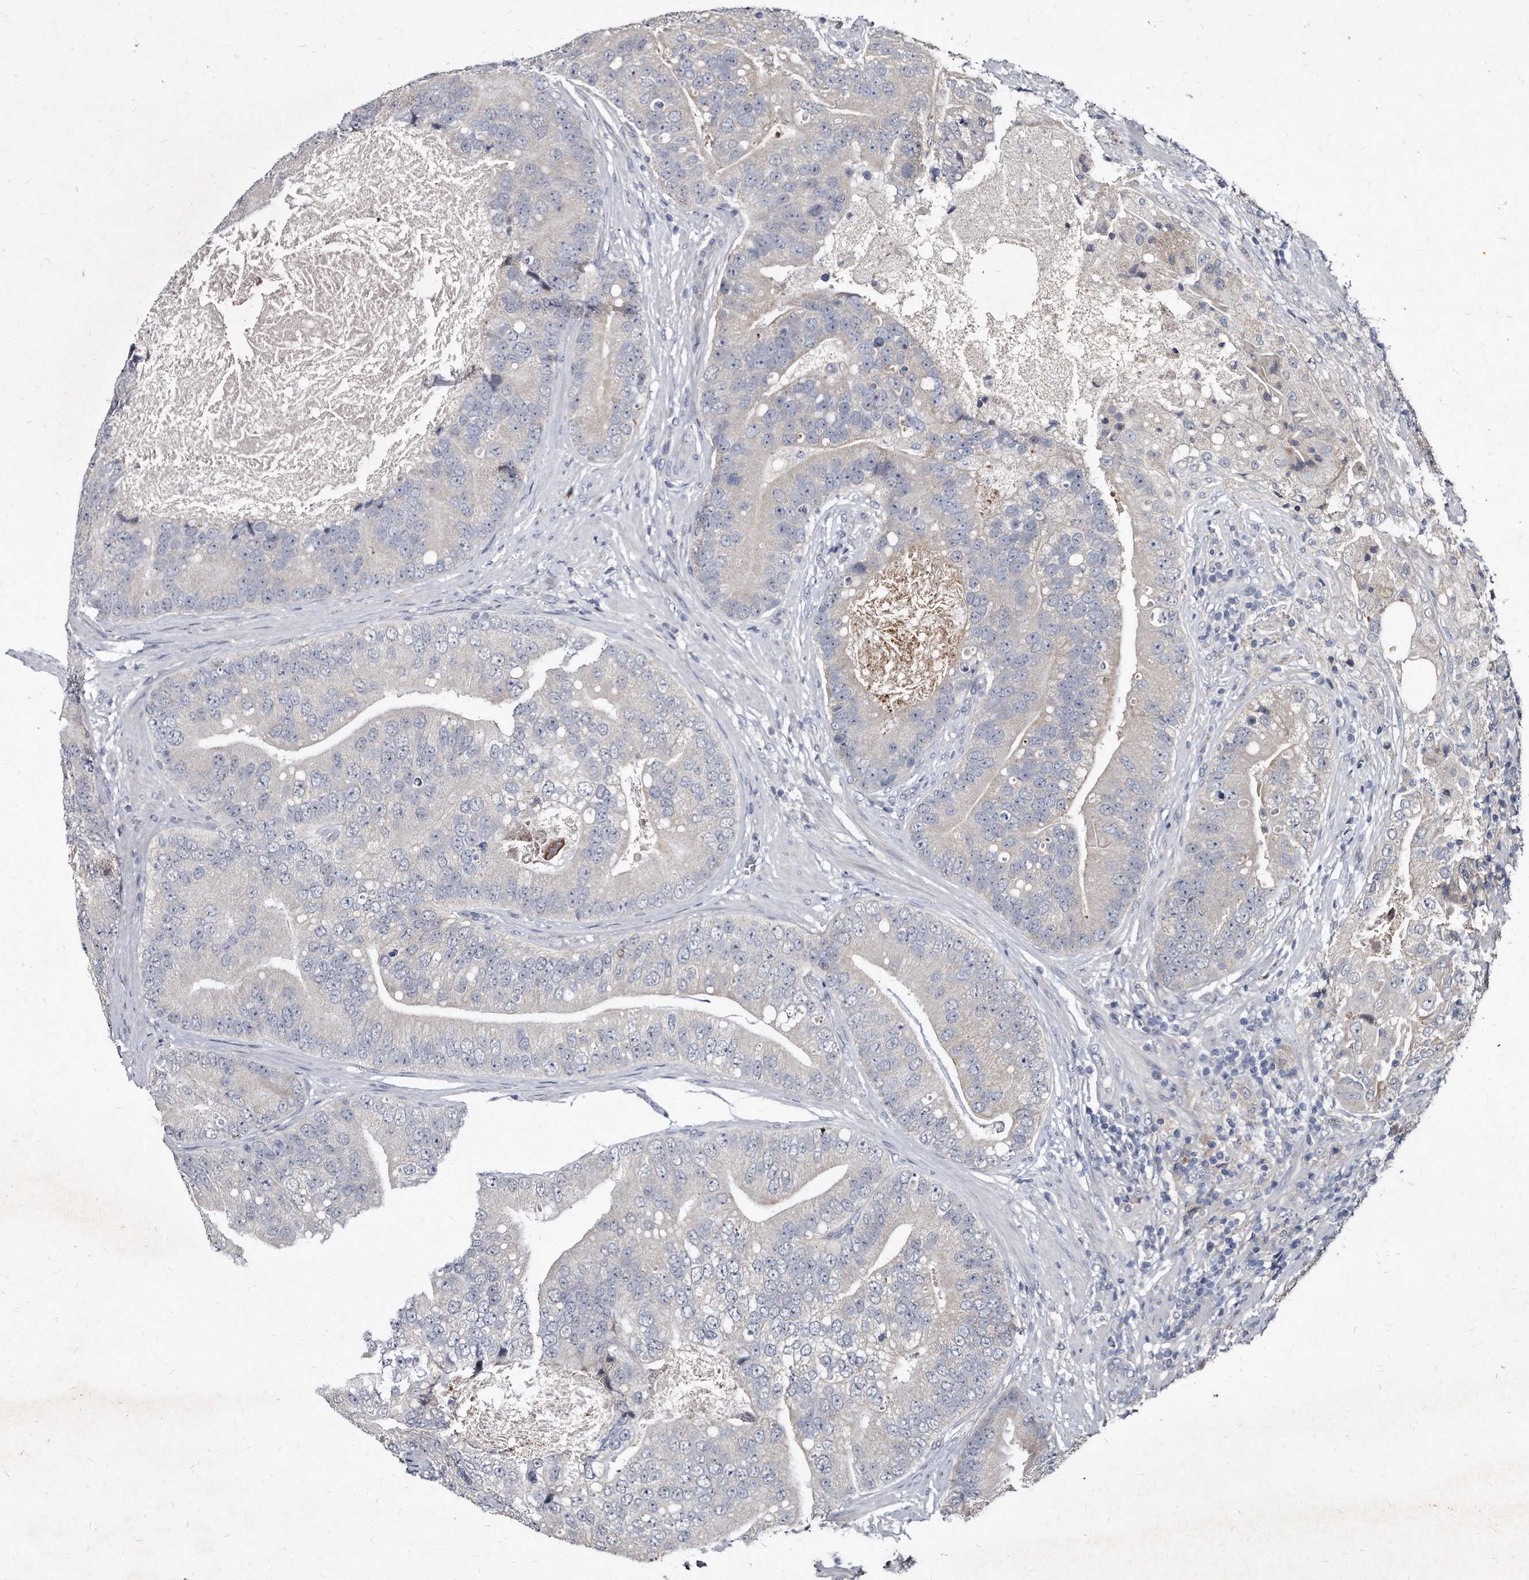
{"staining": {"intensity": "negative", "quantity": "none", "location": "none"}, "tissue": "prostate cancer", "cell_type": "Tumor cells", "image_type": "cancer", "snomed": [{"axis": "morphology", "description": "Adenocarcinoma, High grade"}, {"axis": "topography", "description": "Prostate"}], "caption": "Tumor cells are negative for protein expression in human high-grade adenocarcinoma (prostate).", "gene": "KLHDC3", "patient": {"sex": "male", "age": 70}}